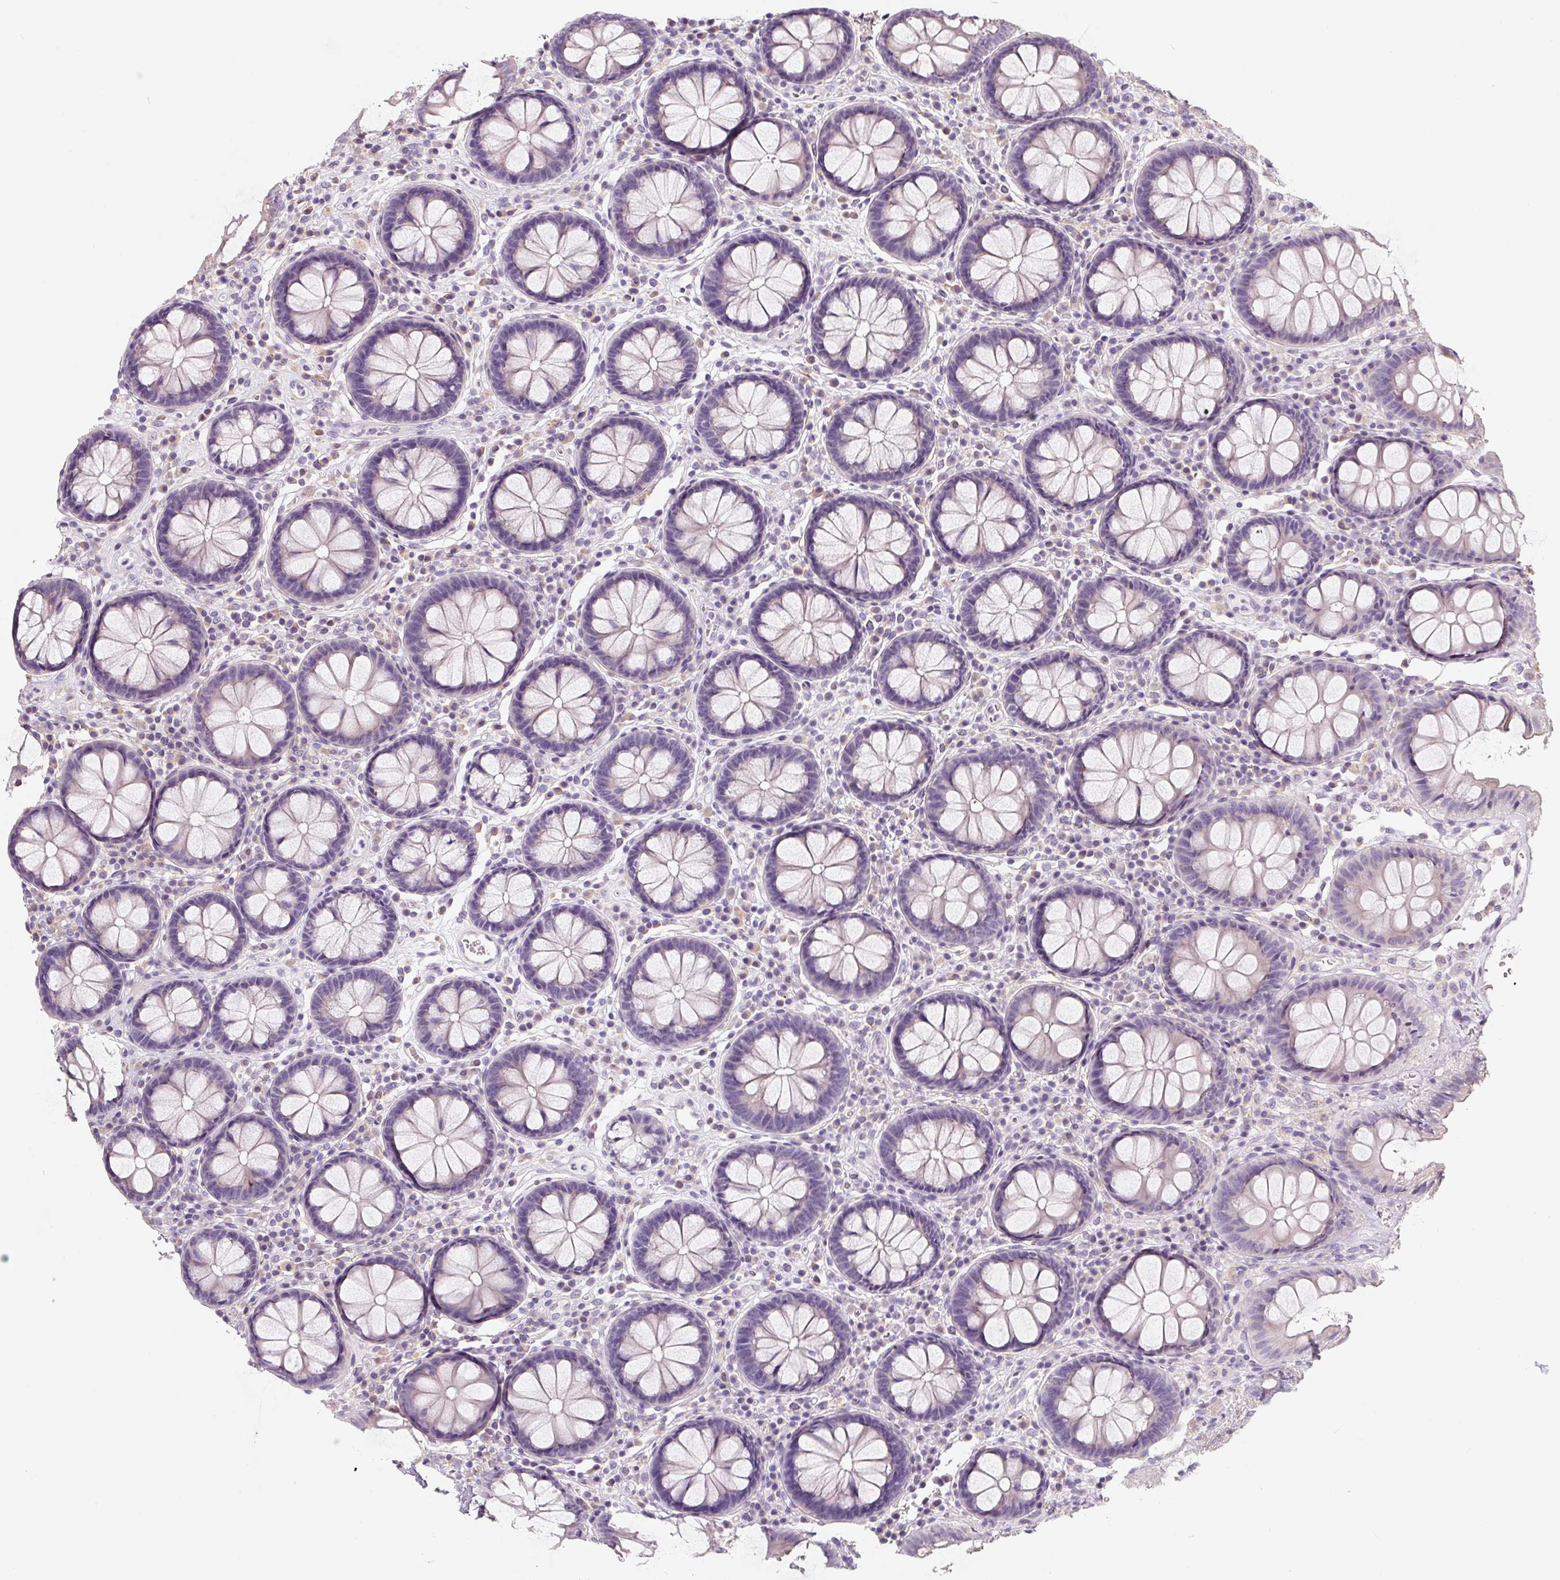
{"staining": {"intensity": "negative", "quantity": "none", "location": "none"}, "tissue": "colon", "cell_type": "Endothelial cells", "image_type": "normal", "snomed": [{"axis": "morphology", "description": "Normal tissue, NOS"}, {"axis": "topography", "description": "Colon"}, {"axis": "topography", "description": "Peripheral nerve tissue"}], "caption": "DAB (3,3'-diaminobenzidine) immunohistochemical staining of benign human colon exhibits no significant staining in endothelial cells.", "gene": "PWWP3B", "patient": {"sex": "male", "age": 84}}